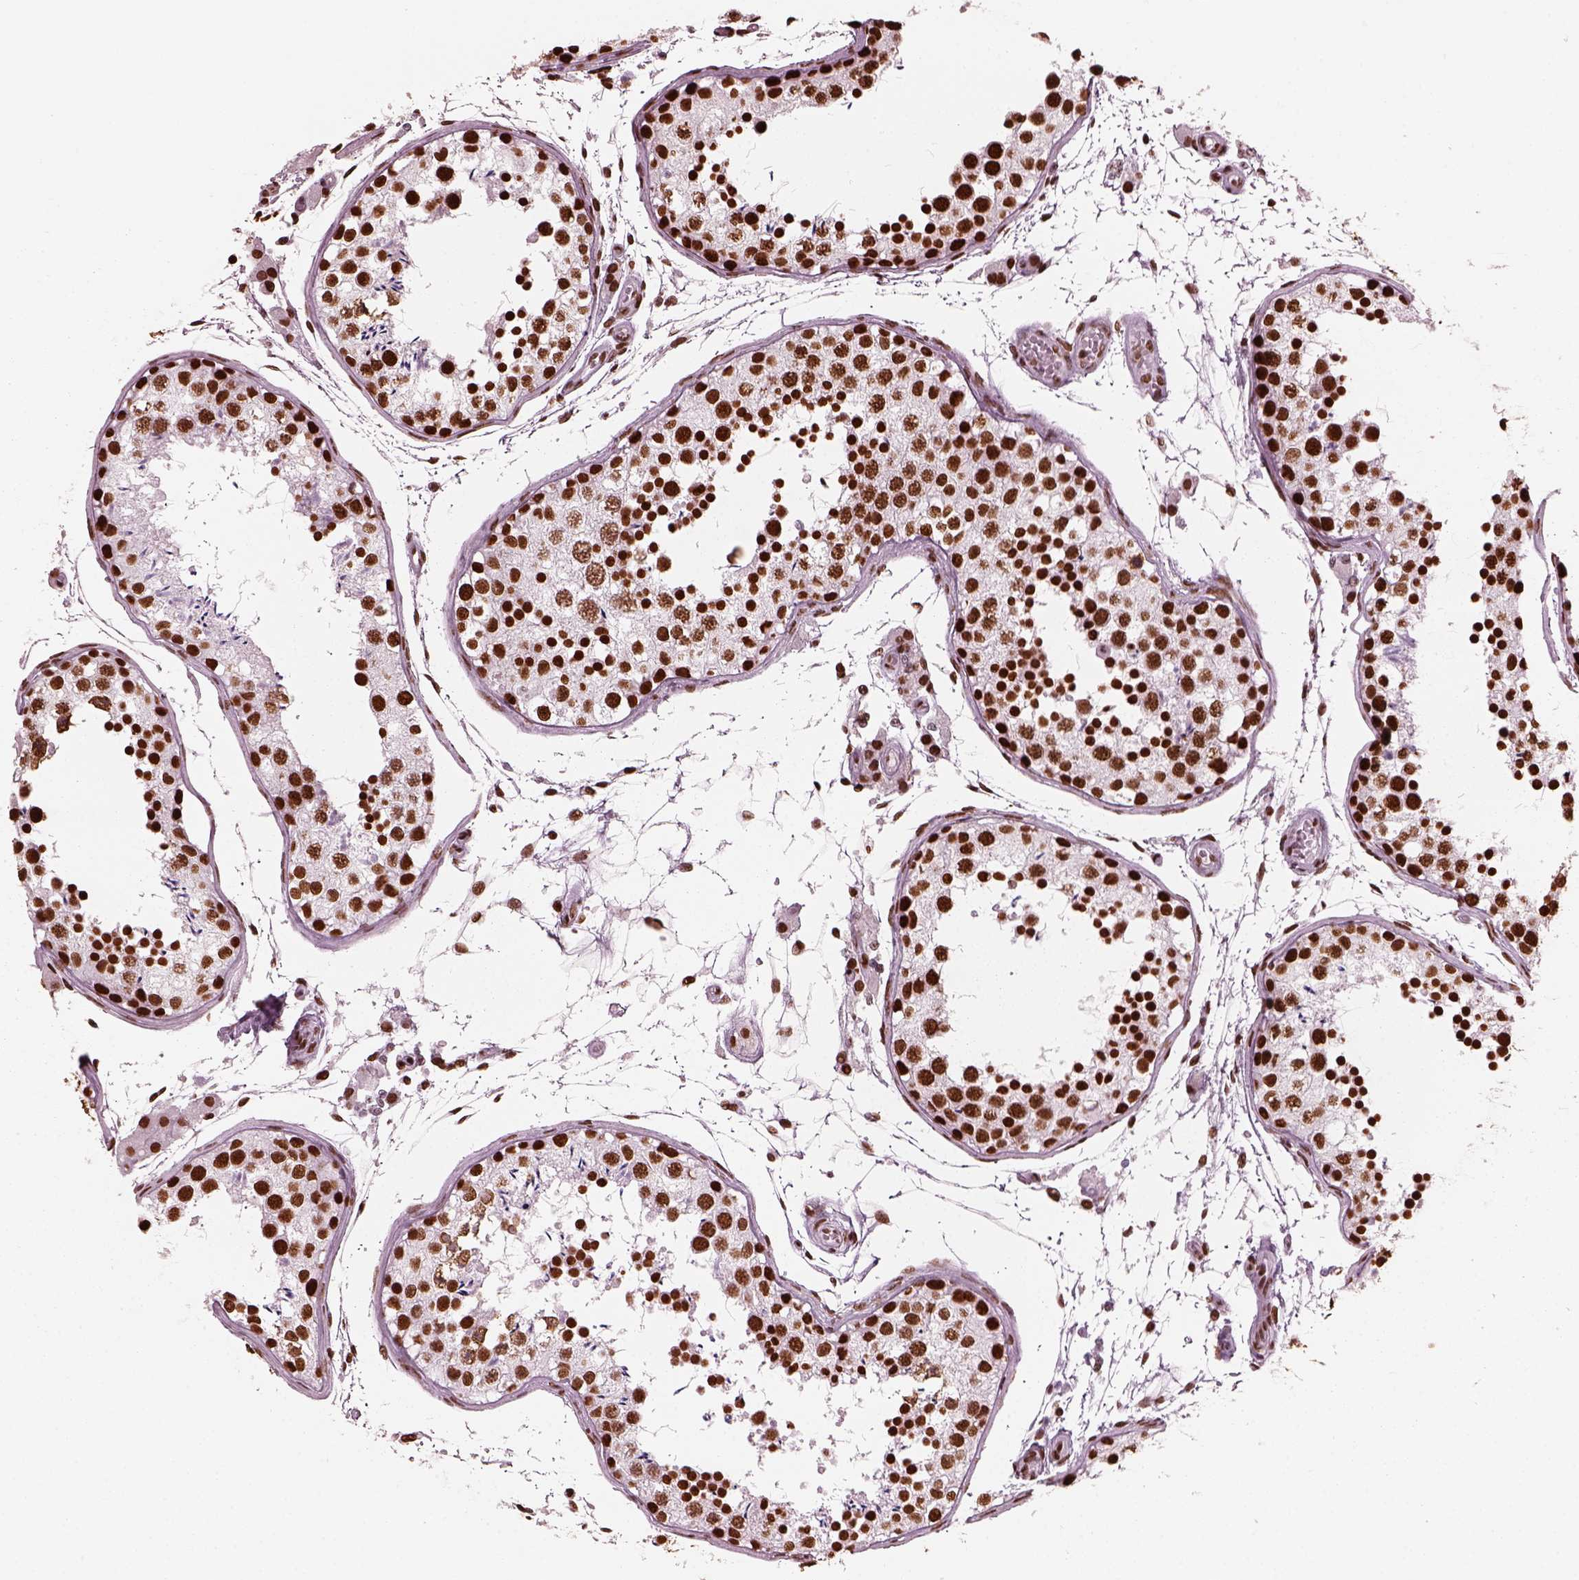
{"staining": {"intensity": "strong", "quantity": ">75%", "location": "nuclear"}, "tissue": "testis", "cell_type": "Cells in seminiferous ducts", "image_type": "normal", "snomed": [{"axis": "morphology", "description": "Normal tissue, NOS"}, {"axis": "topography", "description": "Testis"}], "caption": "DAB (3,3'-diaminobenzidine) immunohistochemical staining of normal human testis displays strong nuclear protein positivity in about >75% of cells in seminiferous ducts. The protein of interest is shown in brown color, while the nuclei are stained blue.", "gene": "CBFA2T3", "patient": {"sex": "male", "age": 29}}